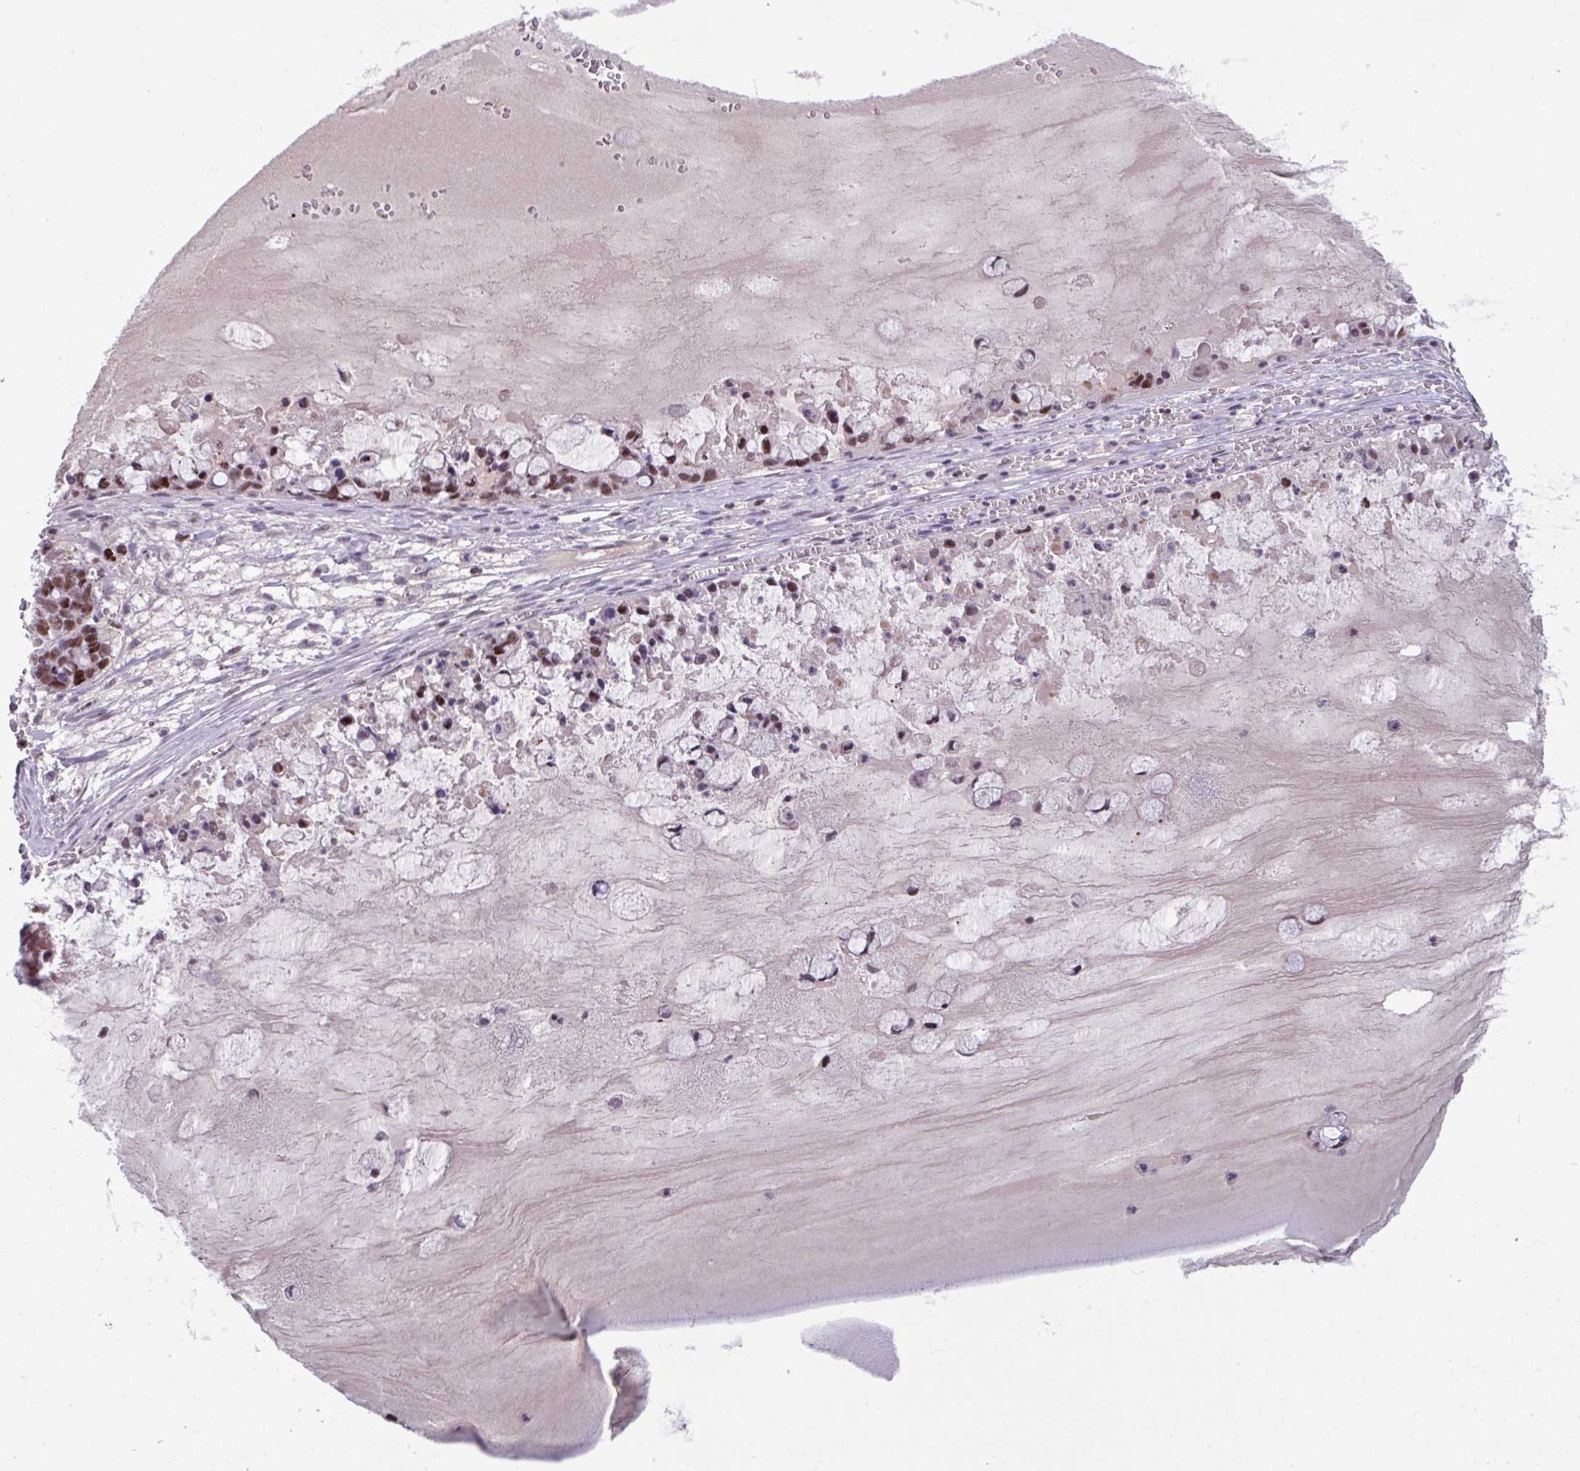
{"staining": {"intensity": "moderate", "quantity": ">75%", "location": "nuclear"}, "tissue": "ovarian cancer", "cell_type": "Tumor cells", "image_type": "cancer", "snomed": [{"axis": "morphology", "description": "Cystadenocarcinoma, mucinous, NOS"}, {"axis": "topography", "description": "Ovary"}], "caption": "A photomicrograph of human ovarian cancer stained for a protein exhibits moderate nuclear brown staining in tumor cells.", "gene": "ZNF575", "patient": {"sex": "female", "age": 63}}